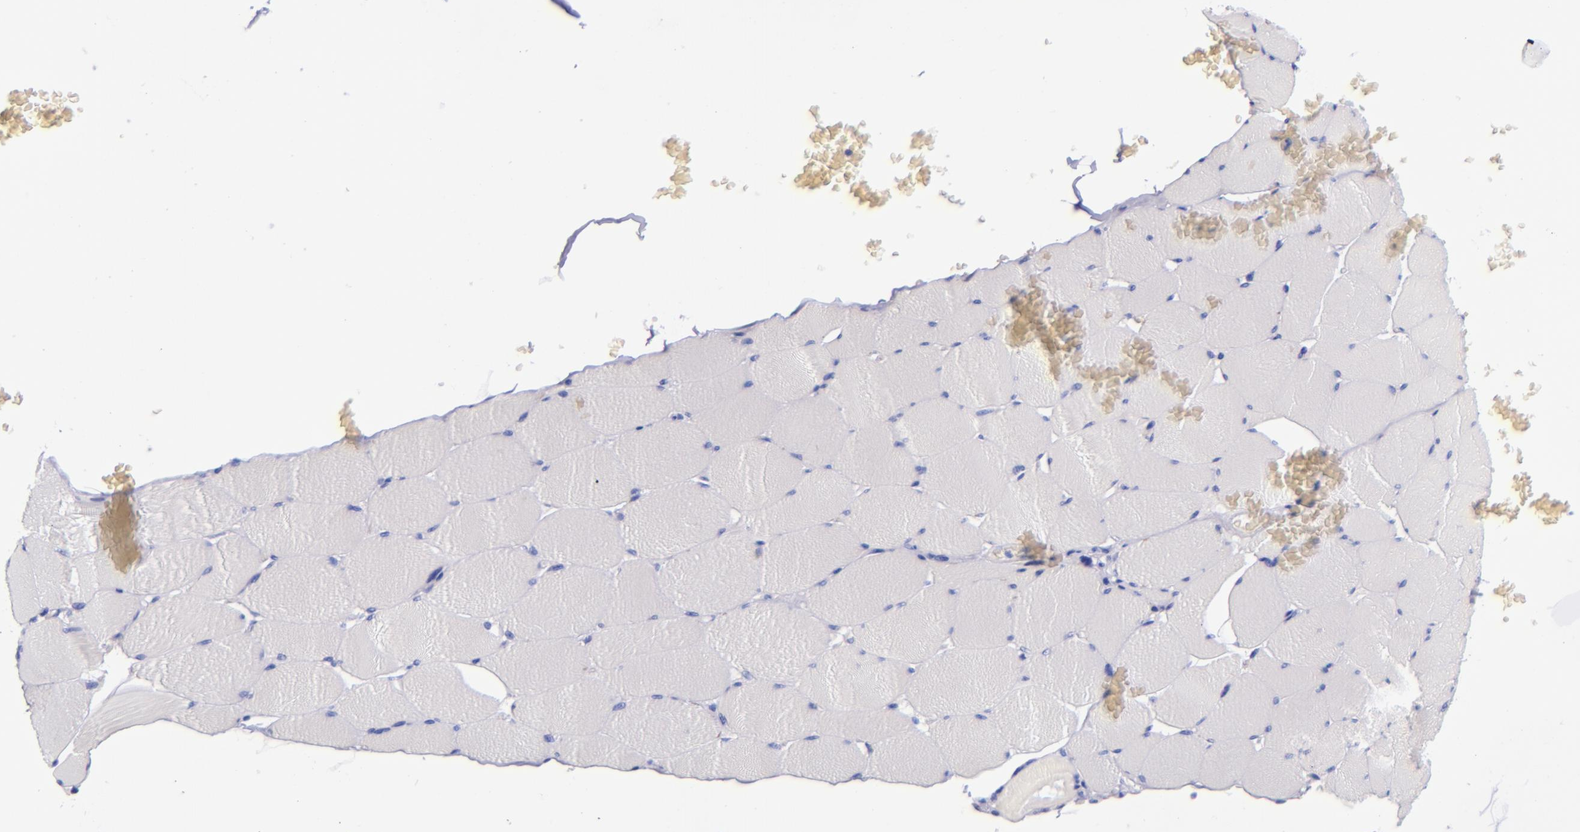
{"staining": {"intensity": "negative", "quantity": "none", "location": "none"}, "tissue": "skeletal muscle", "cell_type": "Myocytes", "image_type": "normal", "snomed": [{"axis": "morphology", "description": "Normal tissue, NOS"}, {"axis": "topography", "description": "Skeletal muscle"}], "caption": "This is an immunohistochemistry photomicrograph of benign human skeletal muscle. There is no expression in myocytes.", "gene": "LAG3", "patient": {"sex": "male", "age": 62}}